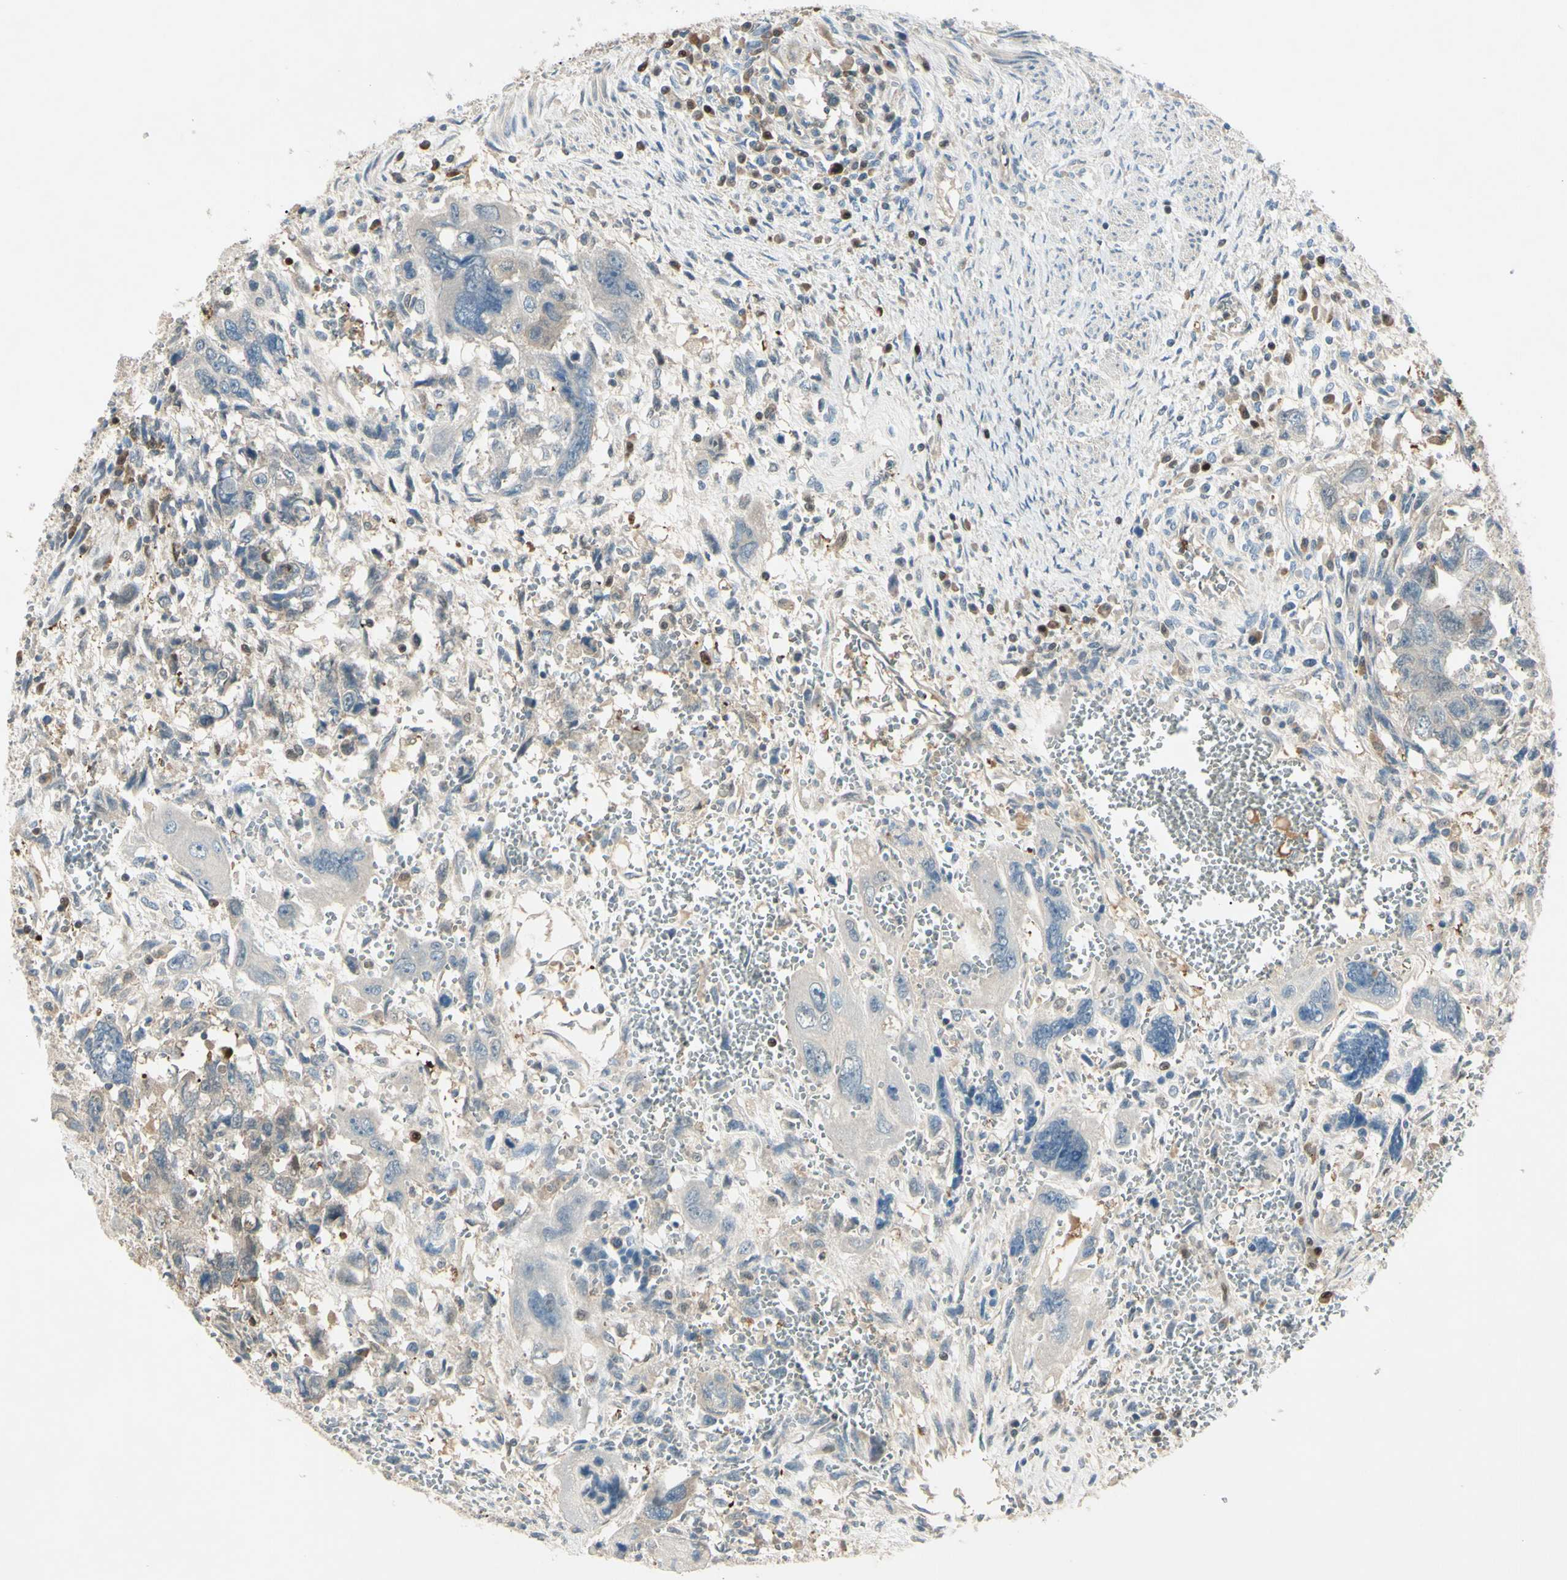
{"staining": {"intensity": "weak", "quantity": ">75%", "location": "cytoplasmic/membranous"}, "tissue": "testis cancer", "cell_type": "Tumor cells", "image_type": "cancer", "snomed": [{"axis": "morphology", "description": "Carcinoma, Embryonal, NOS"}, {"axis": "topography", "description": "Testis"}], "caption": "Weak cytoplasmic/membranous expression for a protein is appreciated in approximately >75% of tumor cells of embryonal carcinoma (testis) using IHC.", "gene": "C1orf159", "patient": {"sex": "male", "age": 28}}